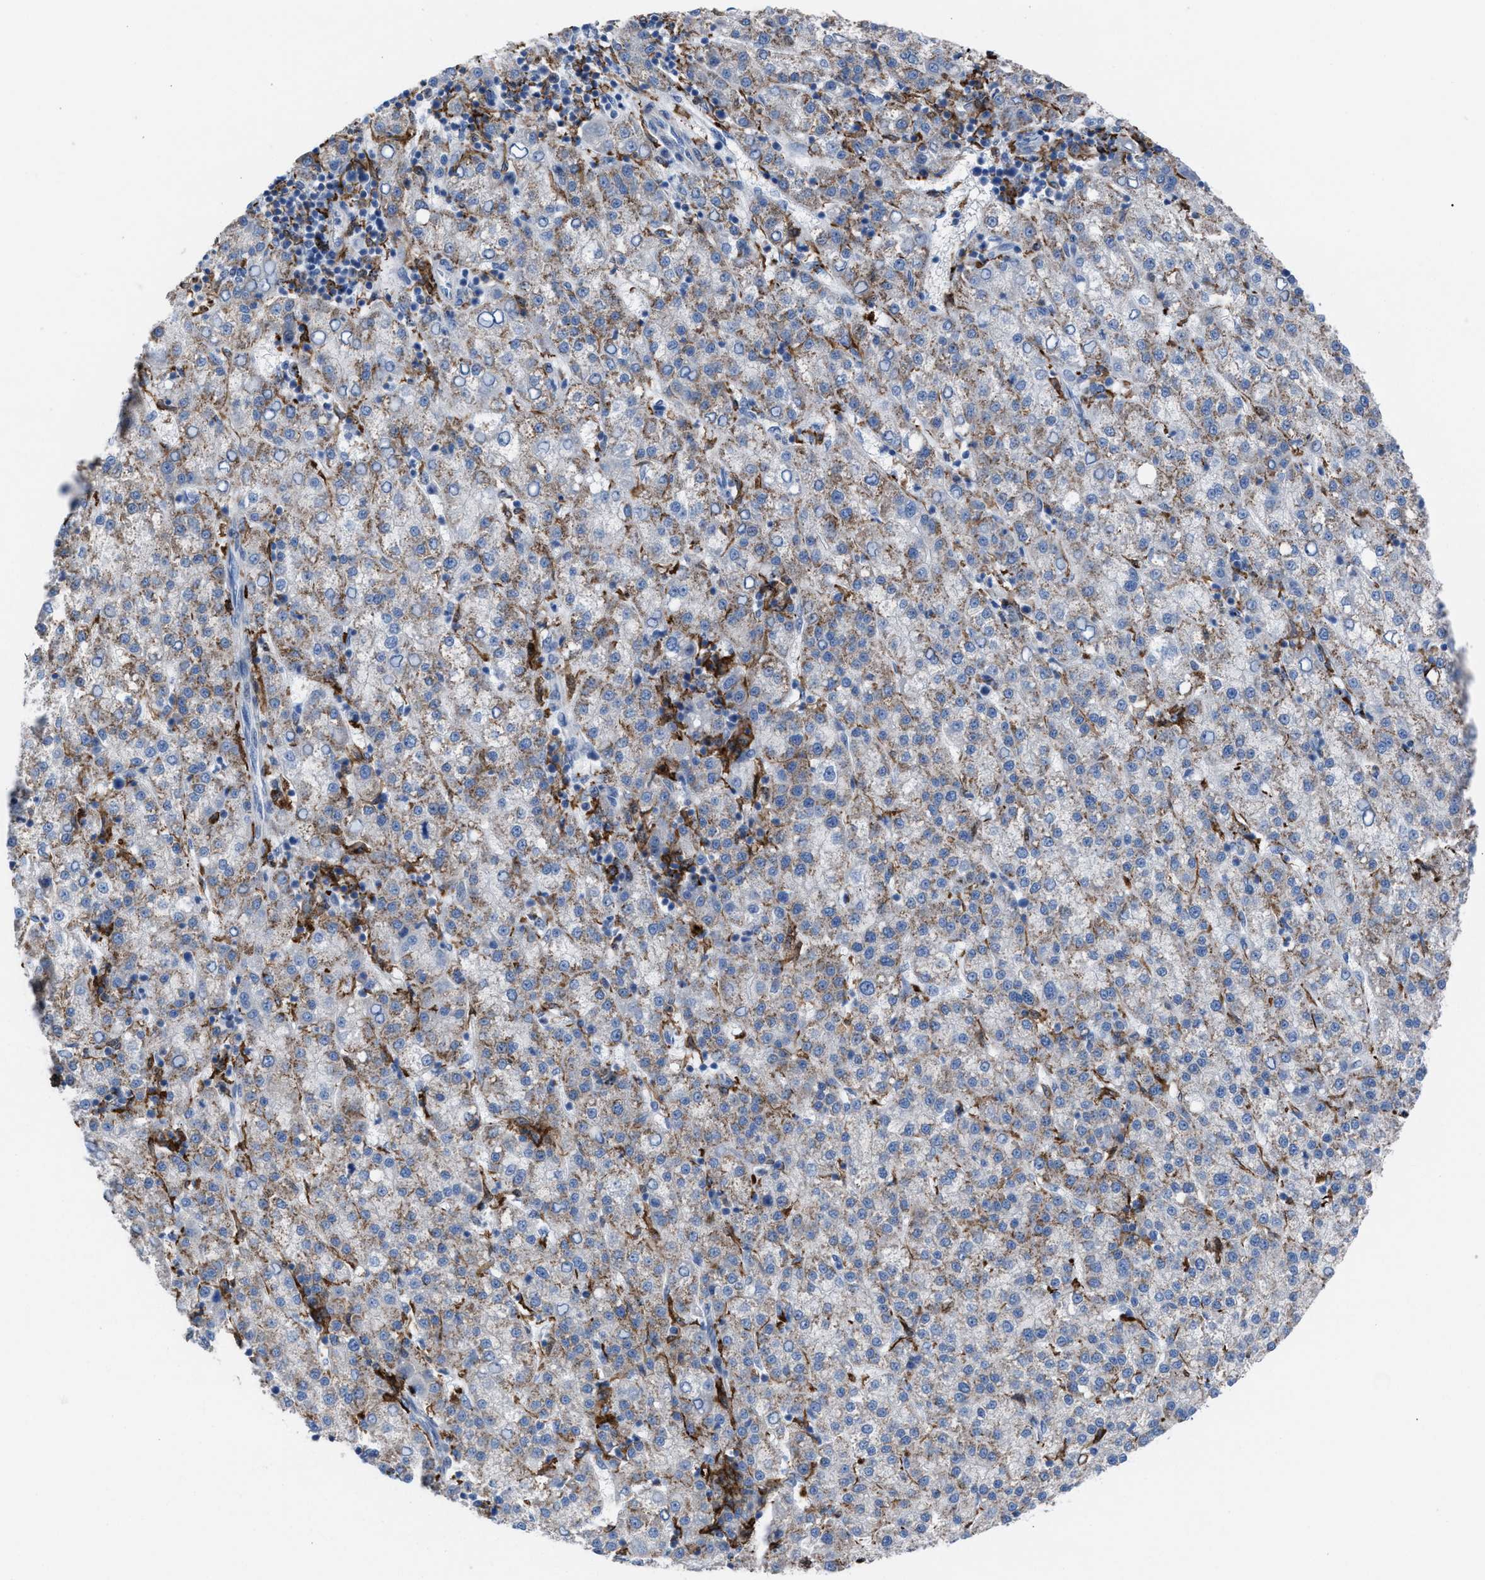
{"staining": {"intensity": "weak", "quantity": "25%-75%", "location": "cytoplasmic/membranous"}, "tissue": "liver cancer", "cell_type": "Tumor cells", "image_type": "cancer", "snomed": [{"axis": "morphology", "description": "Carcinoma, Hepatocellular, NOS"}, {"axis": "topography", "description": "Liver"}], "caption": "An IHC histopathology image of neoplastic tissue is shown. Protein staining in brown shows weak cytoplasmic/membranous positivity in liver cancer within tumor cells. (DAB (3,3'-diaminobenzidine) = brown stain, brightfield microscopy at high magnification).", "gene": "SLC47A1", "patient": {"sex": "female", "age": 58}}